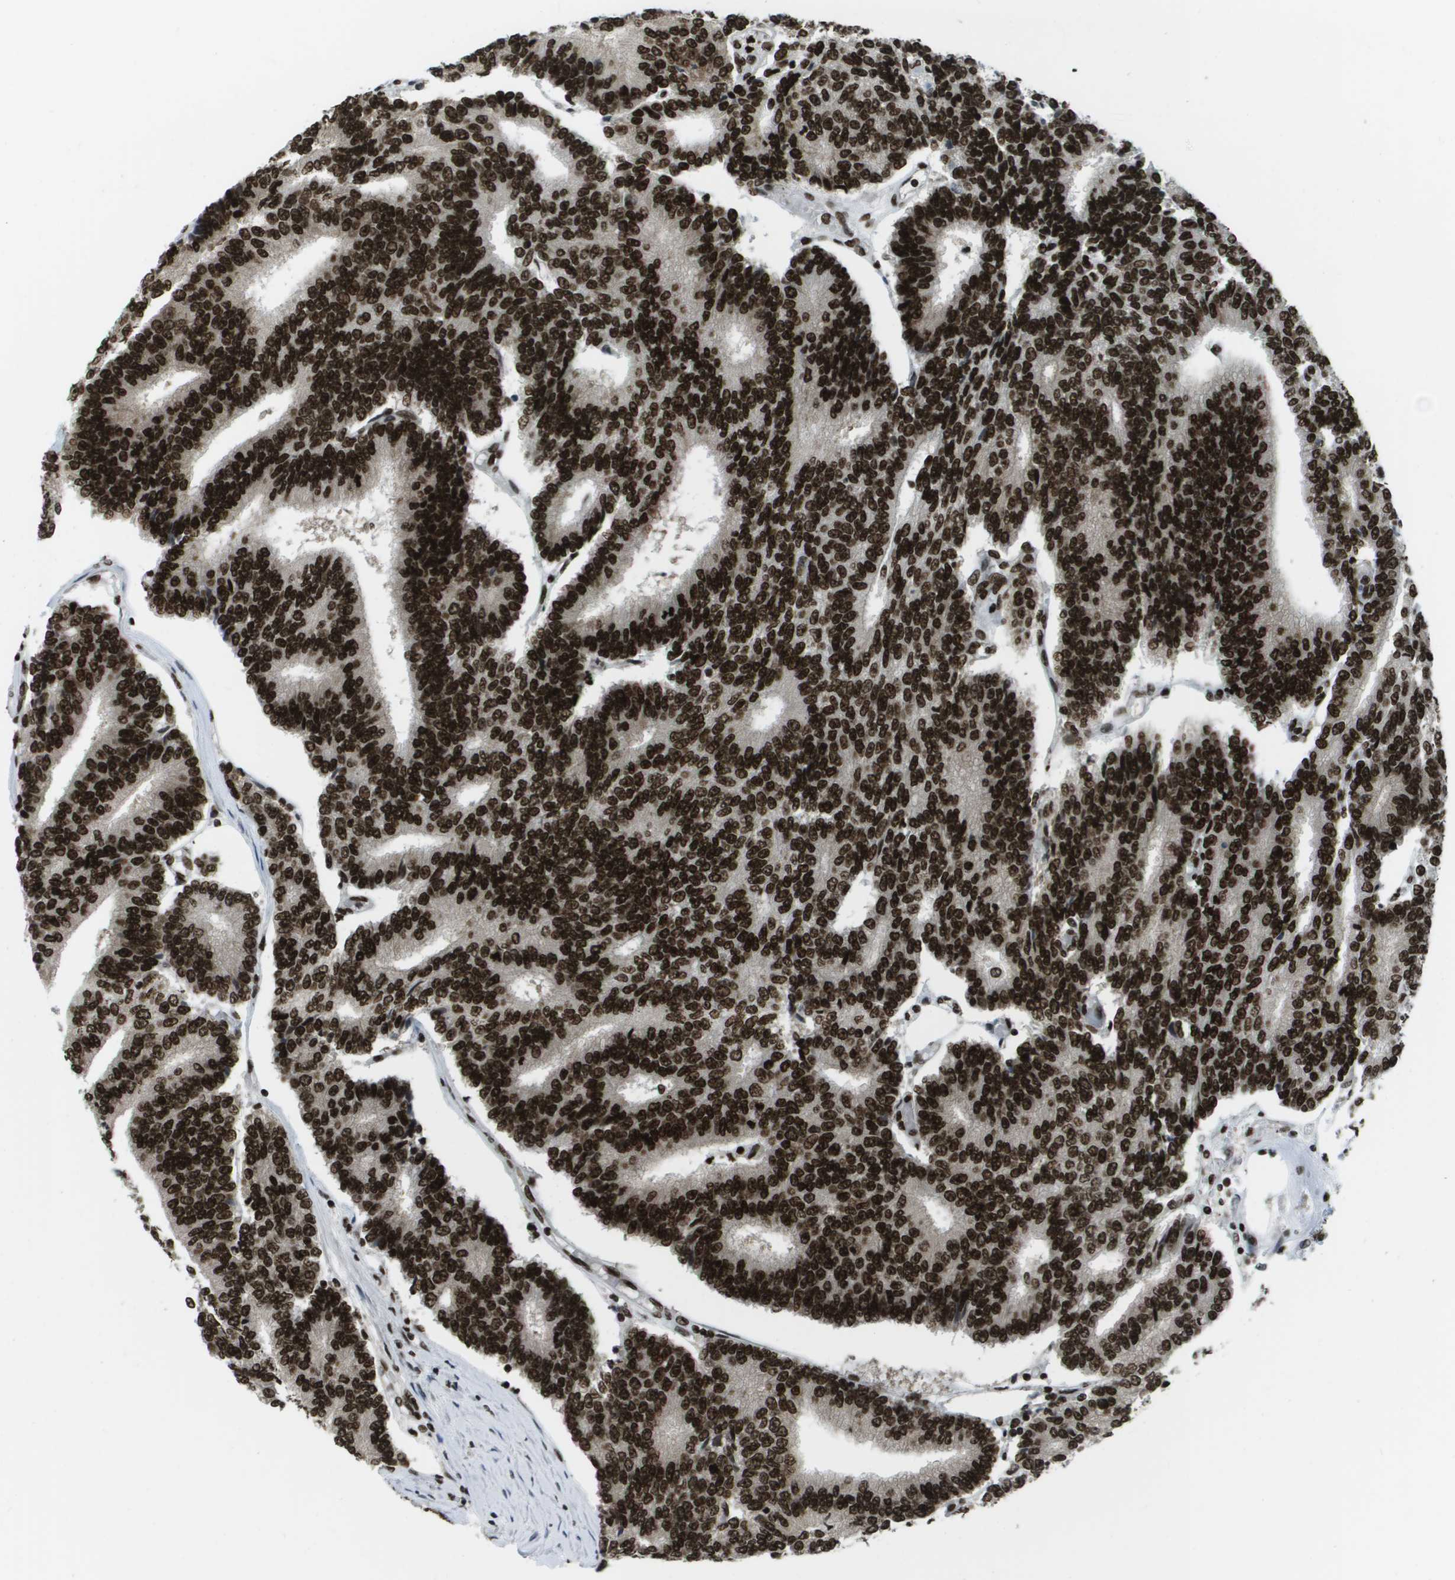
{"staining": {"intensity": "strong", "quantity": ">75%", "location": "nuclear"}, "tissue": "prostate cancer", "cell_type": "Tumor cells", "image_type": "cancer", "snomed": [{"axis": "morphology", "description": "Normal tissue, NOS"}, {"axis": "morphology", "description": "Adenocarcinoma, High grade"}, {"axis": "topography", "description": "Prostate"}, {"axis": "topography", "description": "Seminal veicle"}], "caption": "Protein expression analysis of prostate cancer demonstrates strong nuclear expression in about >75% of tumor cells. (IHC, brightfield microscopy, high magnification).", "gene": "GLYR1", "patient": {"sex": "male", "age": 55}}